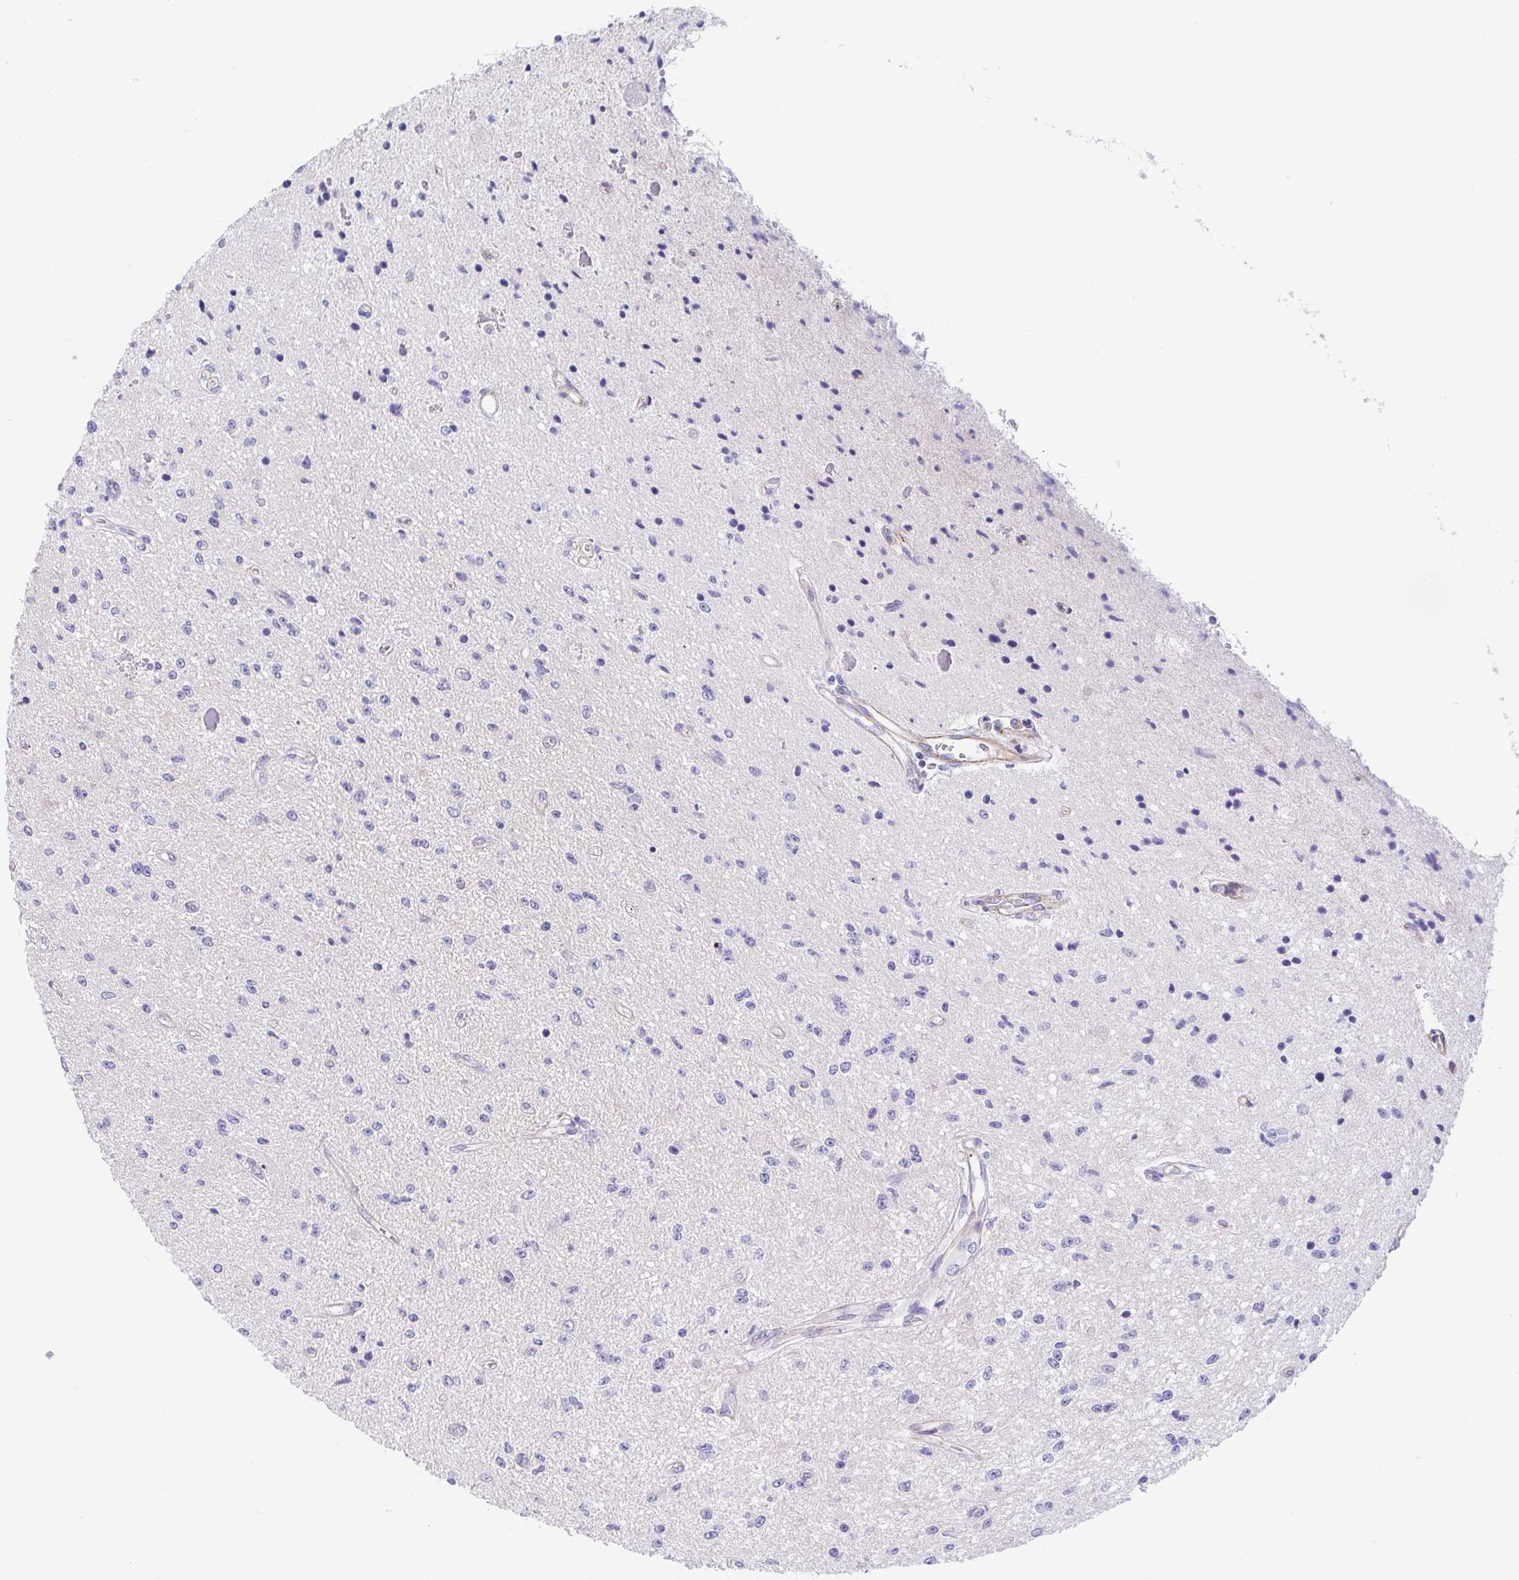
{"staining": {"intensity": "negative", "quantity": "none", "location": "none"}, "tissue": "glioma", "cell_type": "Tumor cells", "image_type": "cancer", "snomed": [{"axis": "morphology", "description": "Glioma, malignant, Low grade"}, {"axis": "topography", "description": "Cerebellum"}], "caption": "A high-resolution image shows immunohistochemistry staining of low-grade glioma (malignant), which displays no significant expression in tumor cells.", "gene": "TRAM2", "patient": {"sex": "female", "age": 14}}